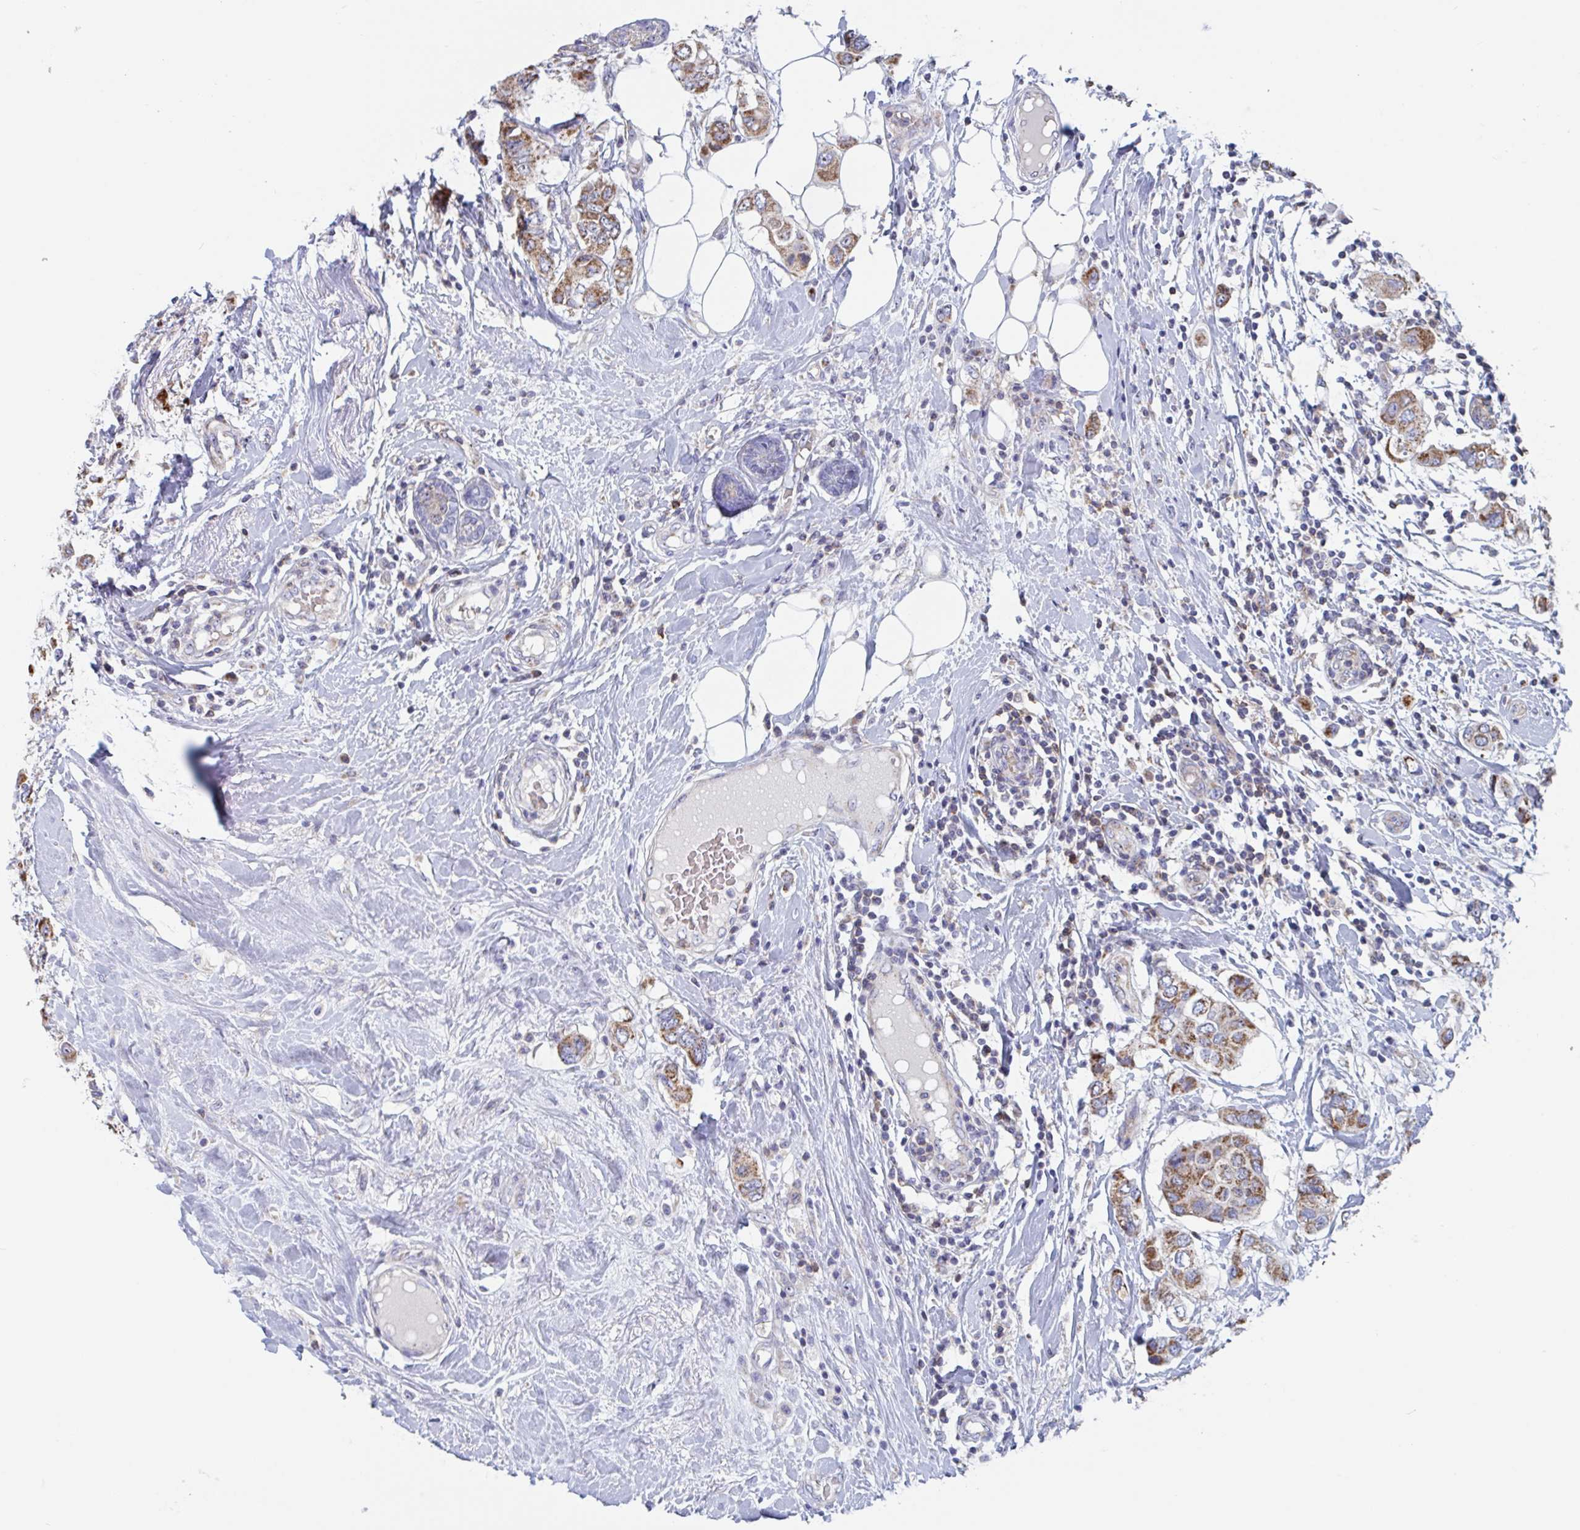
{"staining": {"intensity": "moderate", "quantity": ">75%", "location": "cytoplasmic/membranous"}, "tissue": "breast cancer", "cell_type": "Tumor cells", "image_type": "cancer", "snomed": [{"axis": "morphology", "description": "Lobular carcinoma"}, {"axis": "topography", "description": "Breast"}], "caption": "Breast cancer (lobular carcinoma) stained with a protein marker displays moderate staining in tumor cells.", "gene": "MRPL53", "patient": {"sex": "female", "age": 51}}